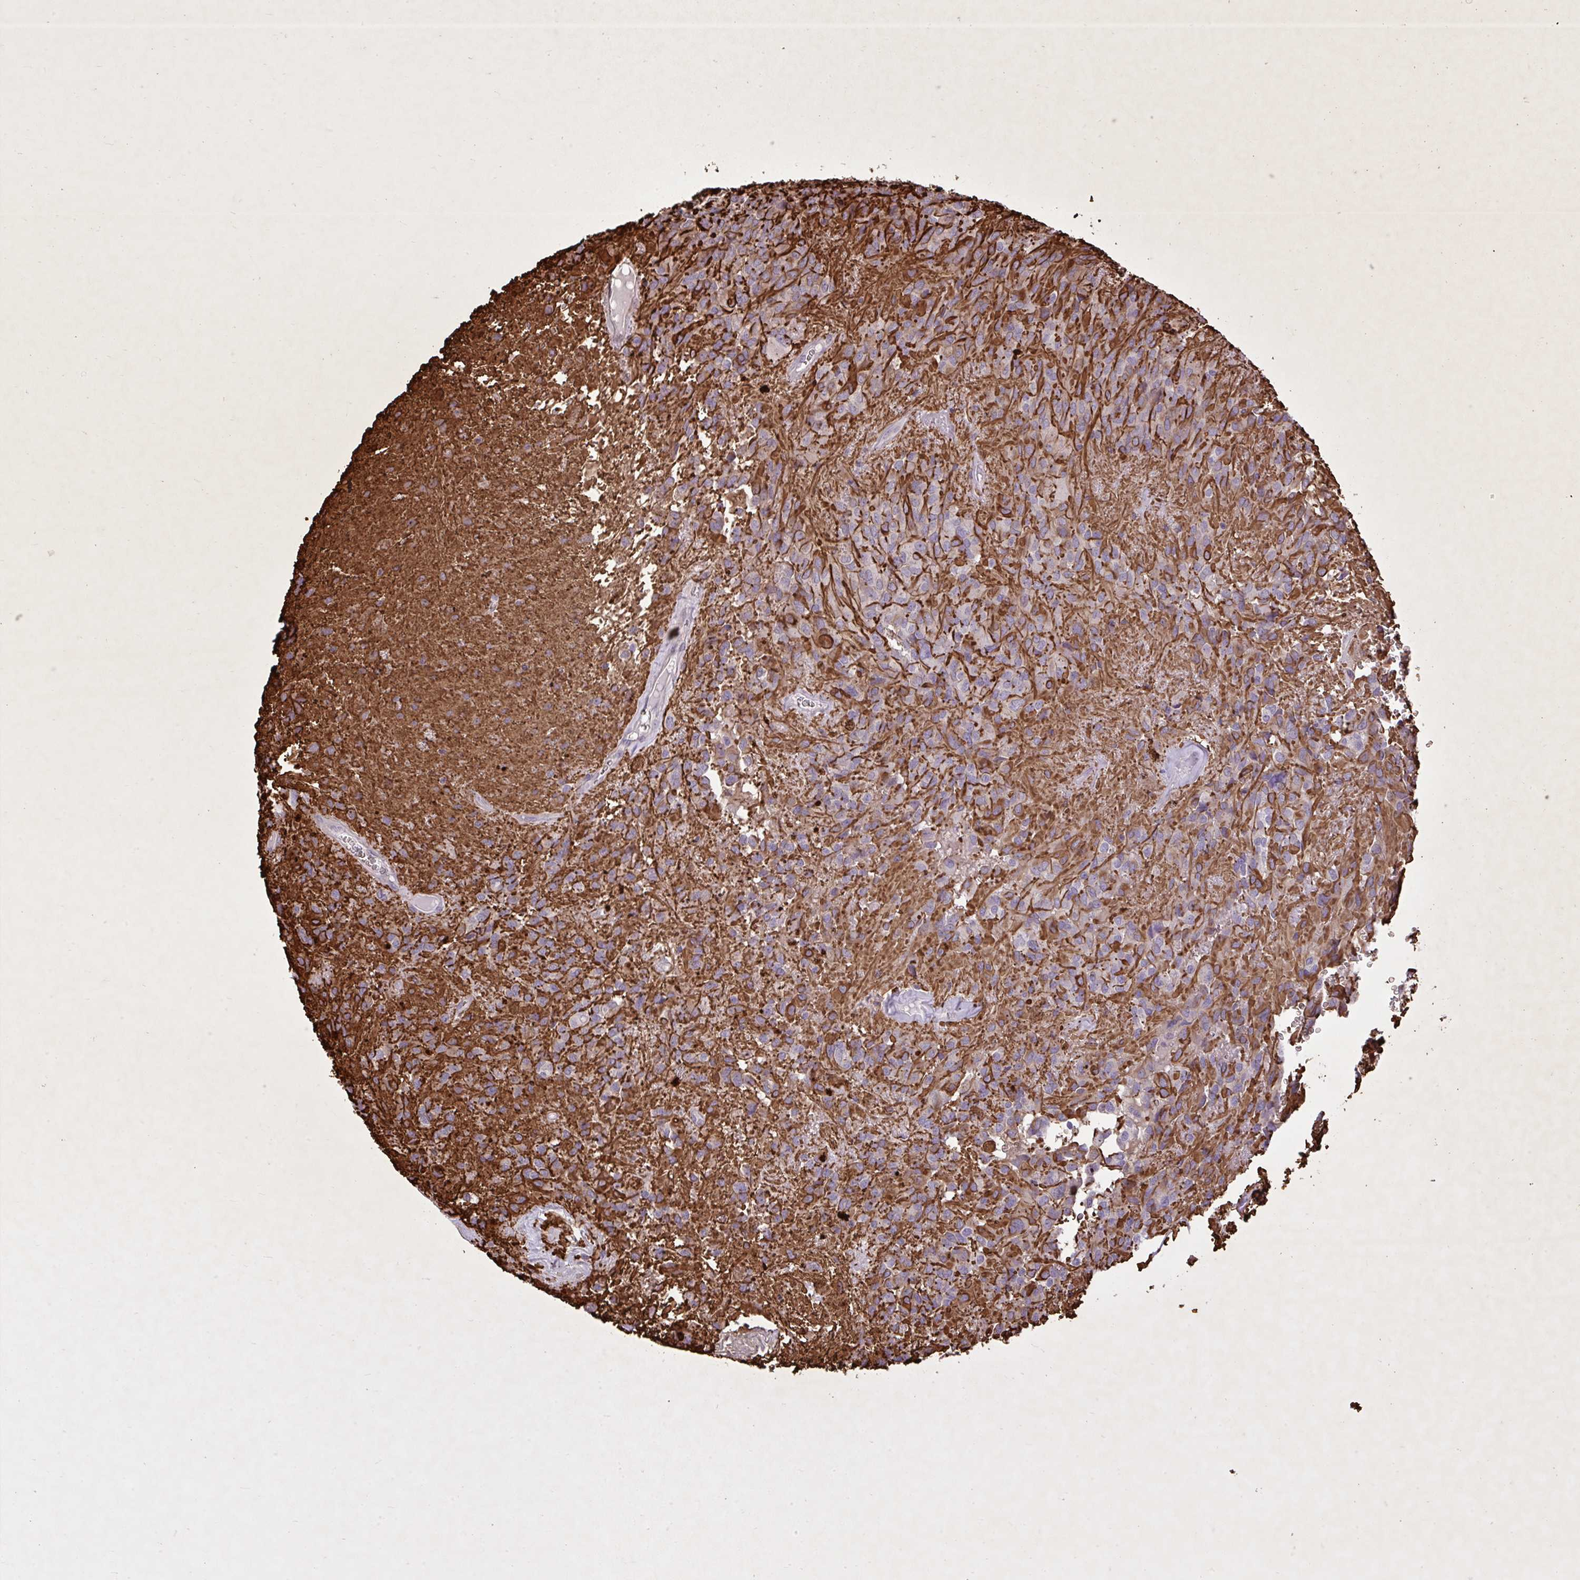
{"staining": {"intensity": "moderate", "quantity": "<25%", "location": "cytoplasmic/membranous"}, "tissue": "glioma", "cell_type": "Tumor cells", "image_type": "cancer", "snomed": [{"axis": "morphology", "description": "Glioma, malignant, Low grade"}, {"axis": "topography", "description": "Brain"}], "caption": "About <25% of tumor cells in human glioma reveal moderate cytoplasmic/membranous protein expression as visualized by brown immunohistochemical staining.", "gene": "CYP20A1", "patient": {"sex": "male", "age": 56}}